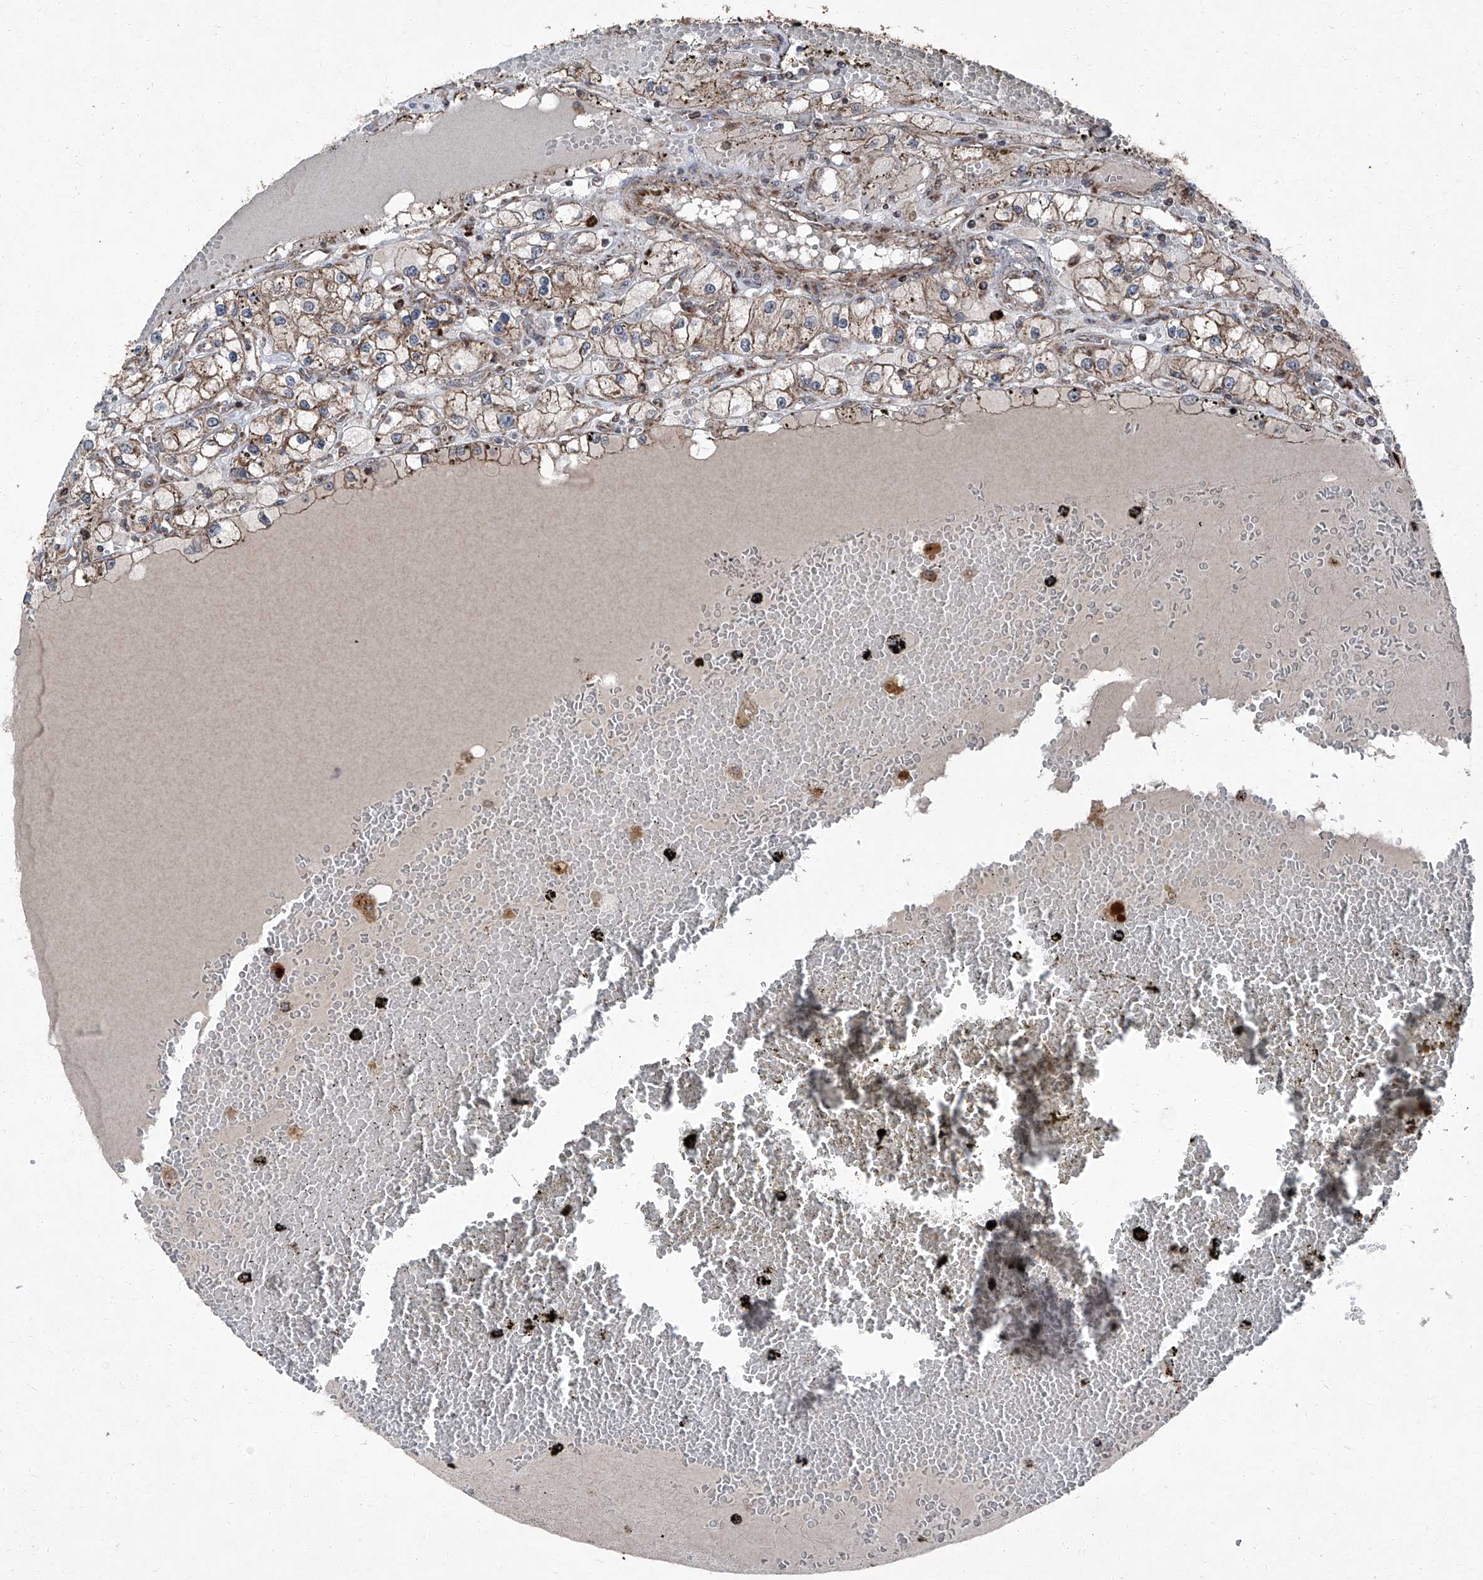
{"staining": {"intensity": "weak", "quantity": "25%-75%", "location": "cytoplasmic/membranous"}, "tissue": "renal cancer", "cell_type": "Tumor cells", "image_type": "cancer", "snomed": [{"axis": "morphology", "description": "Adenocarcinoma, NOS"}, {"axis": "topography", "description": "Kidney"}], "caption": "An image of renal adenocarcinoma stained for a protein shows weak cytoplasmic/membranous brown staining in tumor cells. The protein is shown in brown color, while the nuclei are stained blue.", "gene": "LIMK1", "patient": {"sex": "male", "age": 56}}